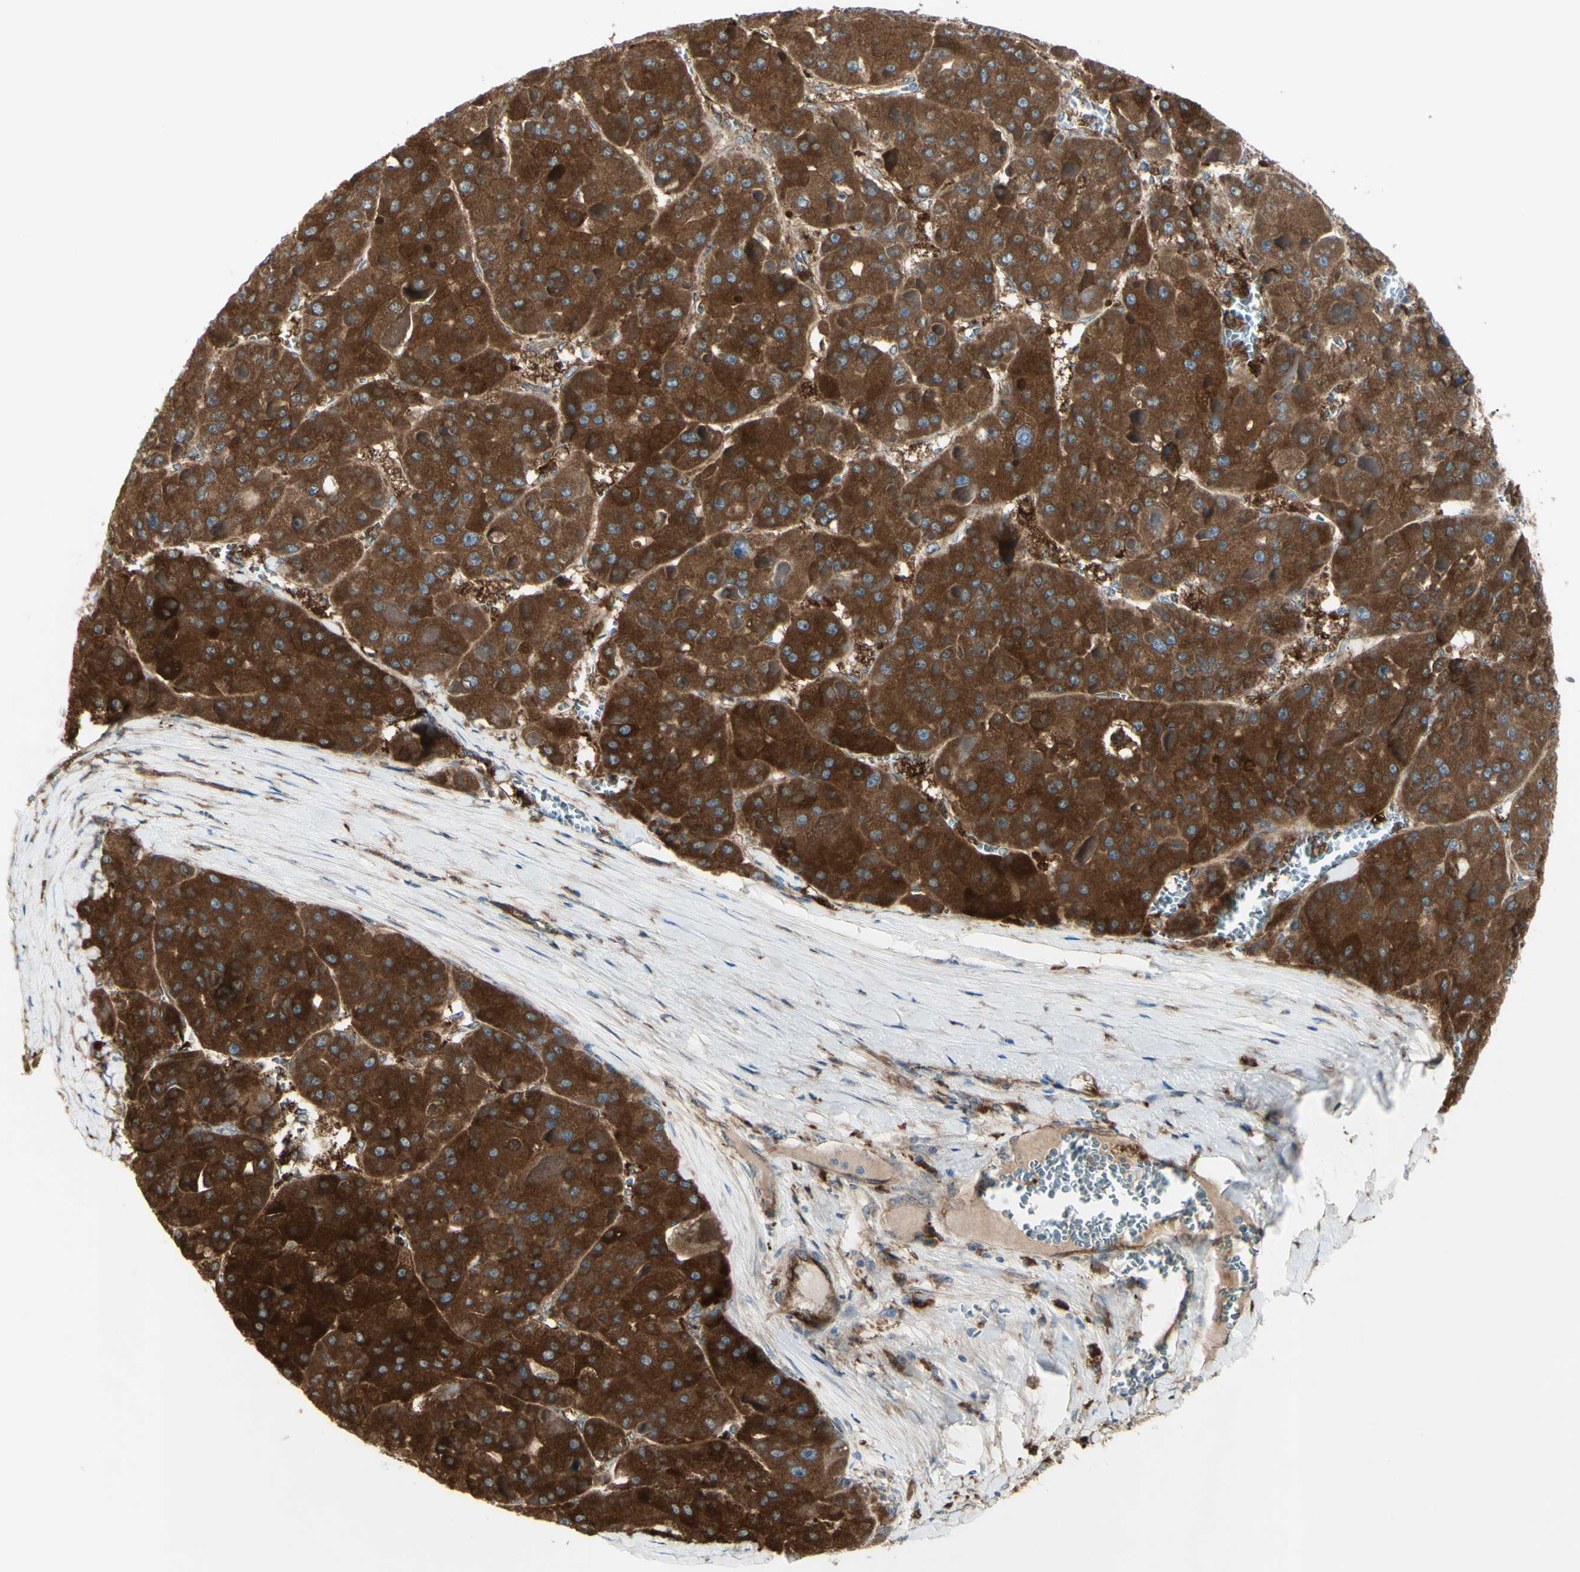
{"staining": {"intensity": "strong", "quantity": ">75%", "location": "cytoplasmic/membranous"}, "tissue": "liver cancer", "cell_type": "Tumor cells", "image_type": "cancer", "snomed": [{"axis": "morphology", "description": "Carcinoma, Hepatocellular, NOS"}, {"axis": "topography", "description": "Liver"}], "caption": "Immunohistochemistry (IHC) image of neoplastic tissue: hepatocellular carcinoma (liver) stained using IHC reveals high levels of strong protein expression localized specifically in the cytoplasmic/membranous of tumor cells, appearing as a cytoplasmic/membranous brown color.", "gene": "IGSF9B", "patient": {"sex": "female", "age": 73}}